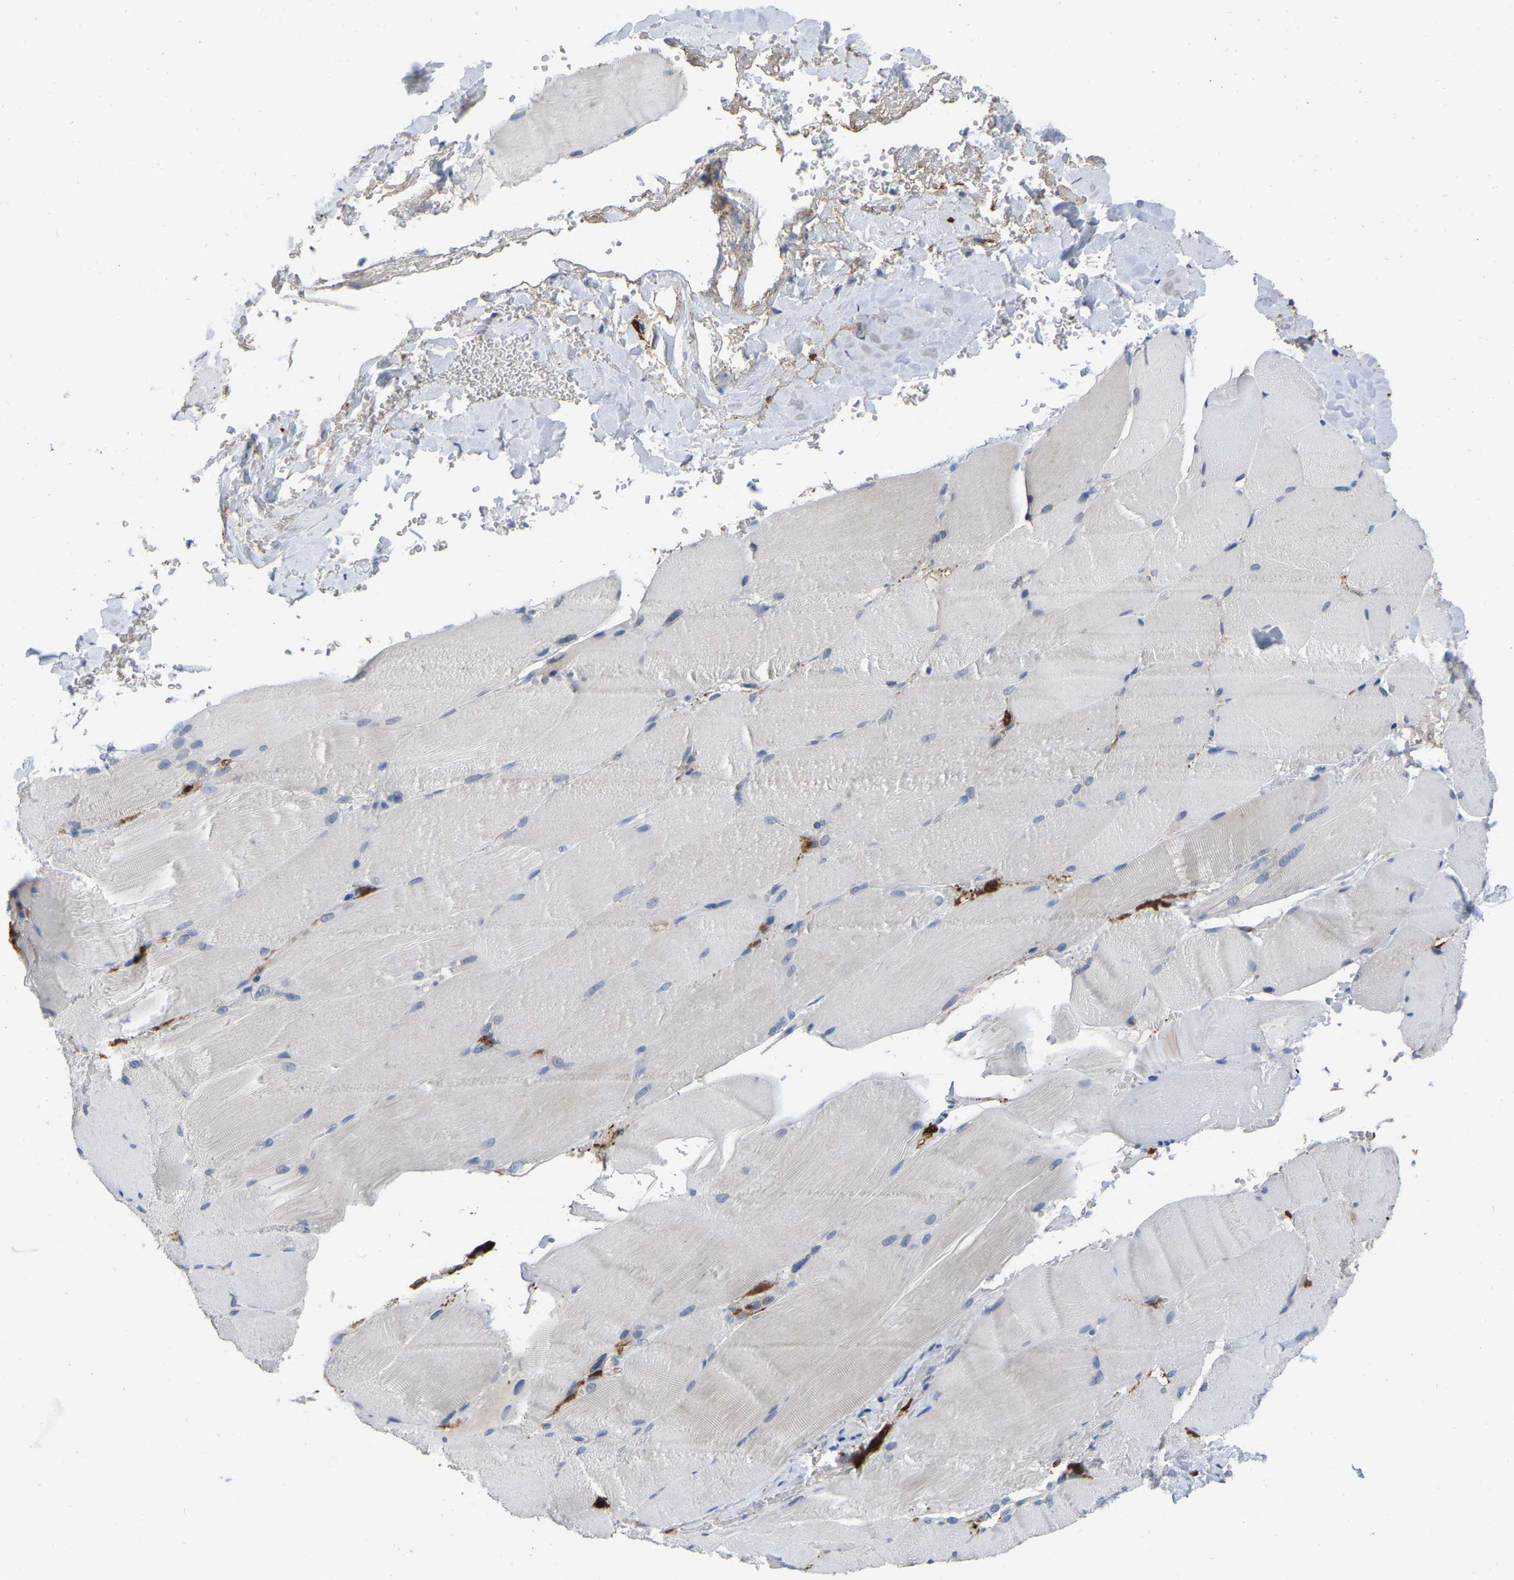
{"staining": {"intensity": "negative", "quantity": "none", "location": "none"}, "tissue": "skeletal muscle", "cell_type": "Myocytes", "image_type": "normal", "snomed": [{"axis": "morphology", "description": "Normal tissue, NOS"}, {"axis": "topography", "description": "Skin"}, {"axis": "topography", "description": "Skeletal muscle"}], "caption": "Myocytes are negative for brown protein staining in normal skeletal muscle. (Stains: DAB (3,3'-diaminobenzidine) IHC with hematoxylin counter stain, Microscopy: brightfield microscopy at high magnification).", "gene": "ULBP2", "patient": {"sex": "male", "age": 83}}